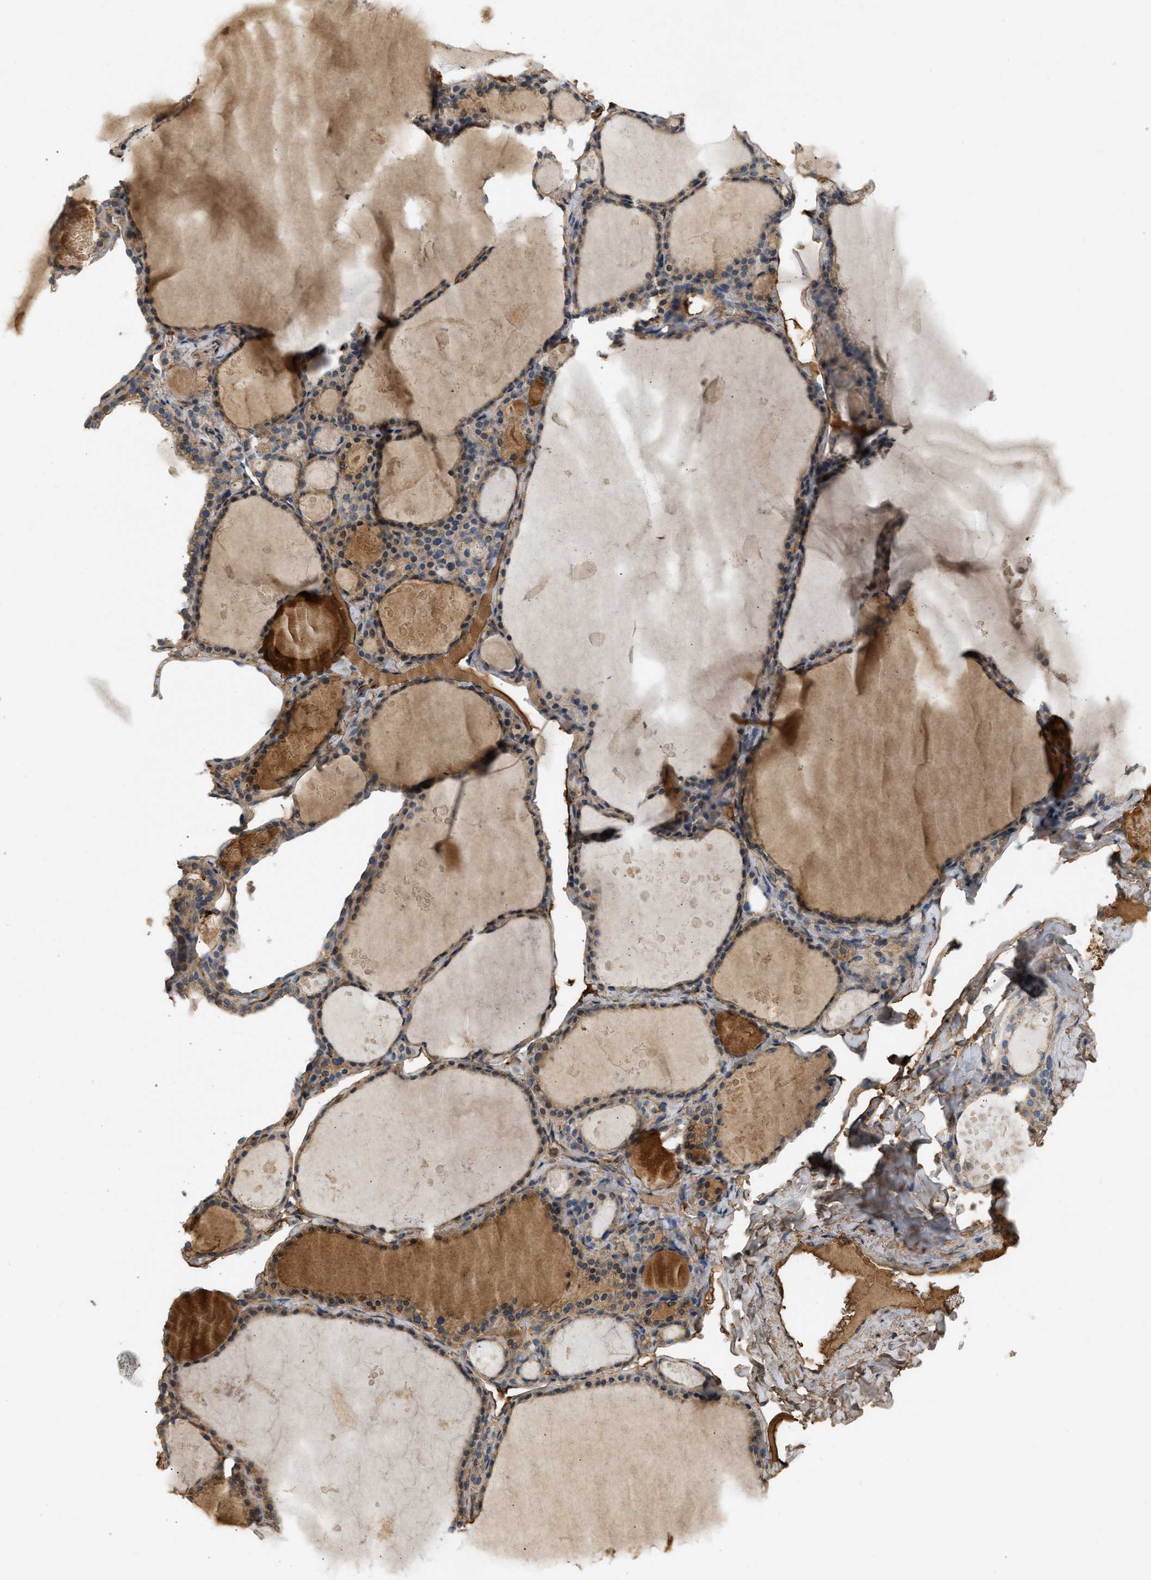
{"staining": {"intensity": "weak", "quantity": ">75%", "location": "cytoplasmic/membranous"}, "tissue": "thyroid gland", "cell_type": "Glandular cells", "image_type": "normal", "snomed": [{"axis": "morphology", "description": "Normal tissue, NOS"}, {"axis": "topography", "description": "Thyroid gland"}], "caption": "The photomicrograph displays a brown stain indicating the presence of a protein in the cytoplasmic/membranous of glandular cells in thyroid gland. The protein is shown in brown color, while the nuclei are stained blue.", "gene": "F8", "patient": {"sex": "male", "age": 56}}